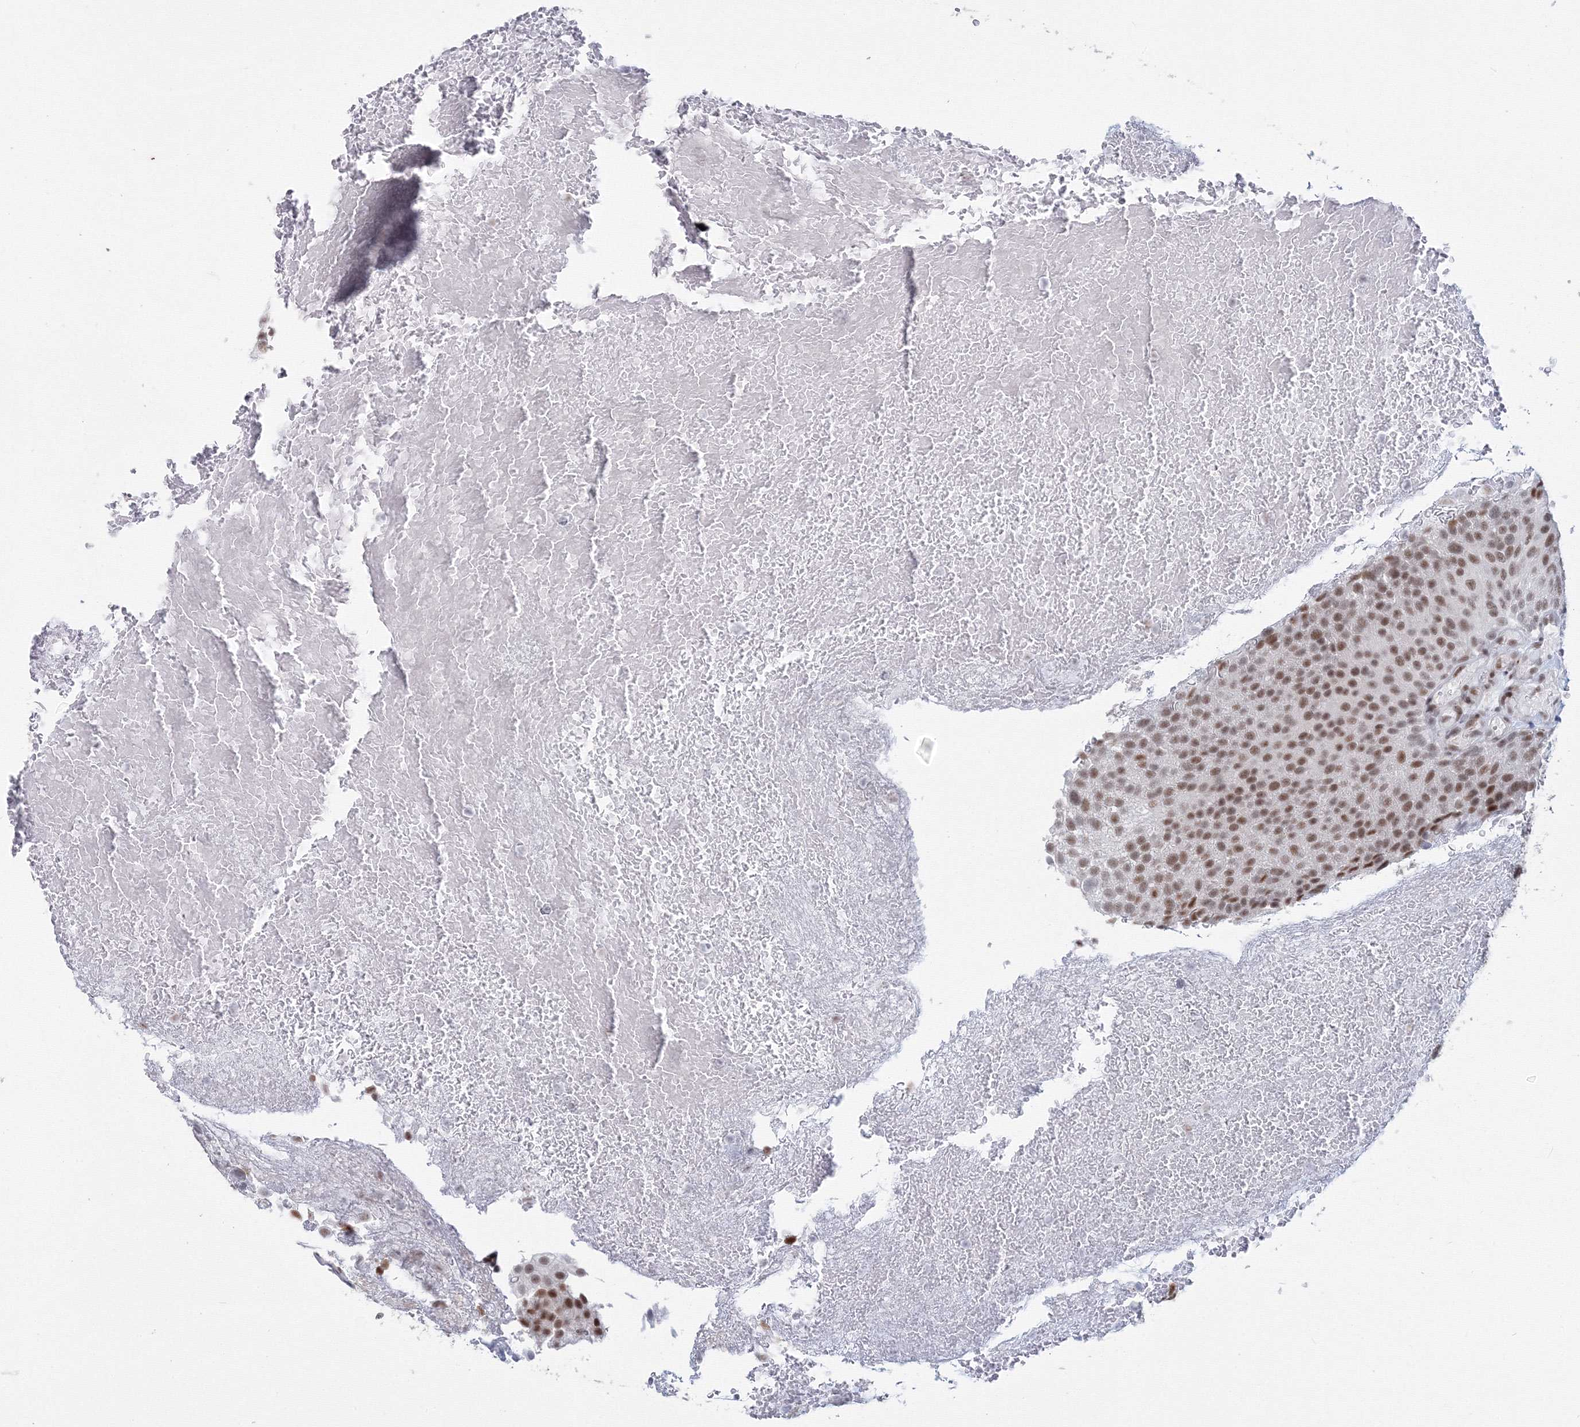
{"staining": {"intensity": "moderate", "quantity": ">75%", "location": "nuclear"}, "tissue": "urothelial cancer", "cell_type": "Tumor cells", "image_type": "cancer", "snomed": [{"axis": "morphology", "description": "Urothelial carcinoma, Low grade"}, {"axis": "topography", "description": "Urinary bladder"}], "caption": "DAB immunohistochemical staining of urothelial cancer shows moderate nuclear protein positivity in approximately >75% of tumor cells.", "gene": "SF3B6", "patient": {"sex": "male", "age": 78}}